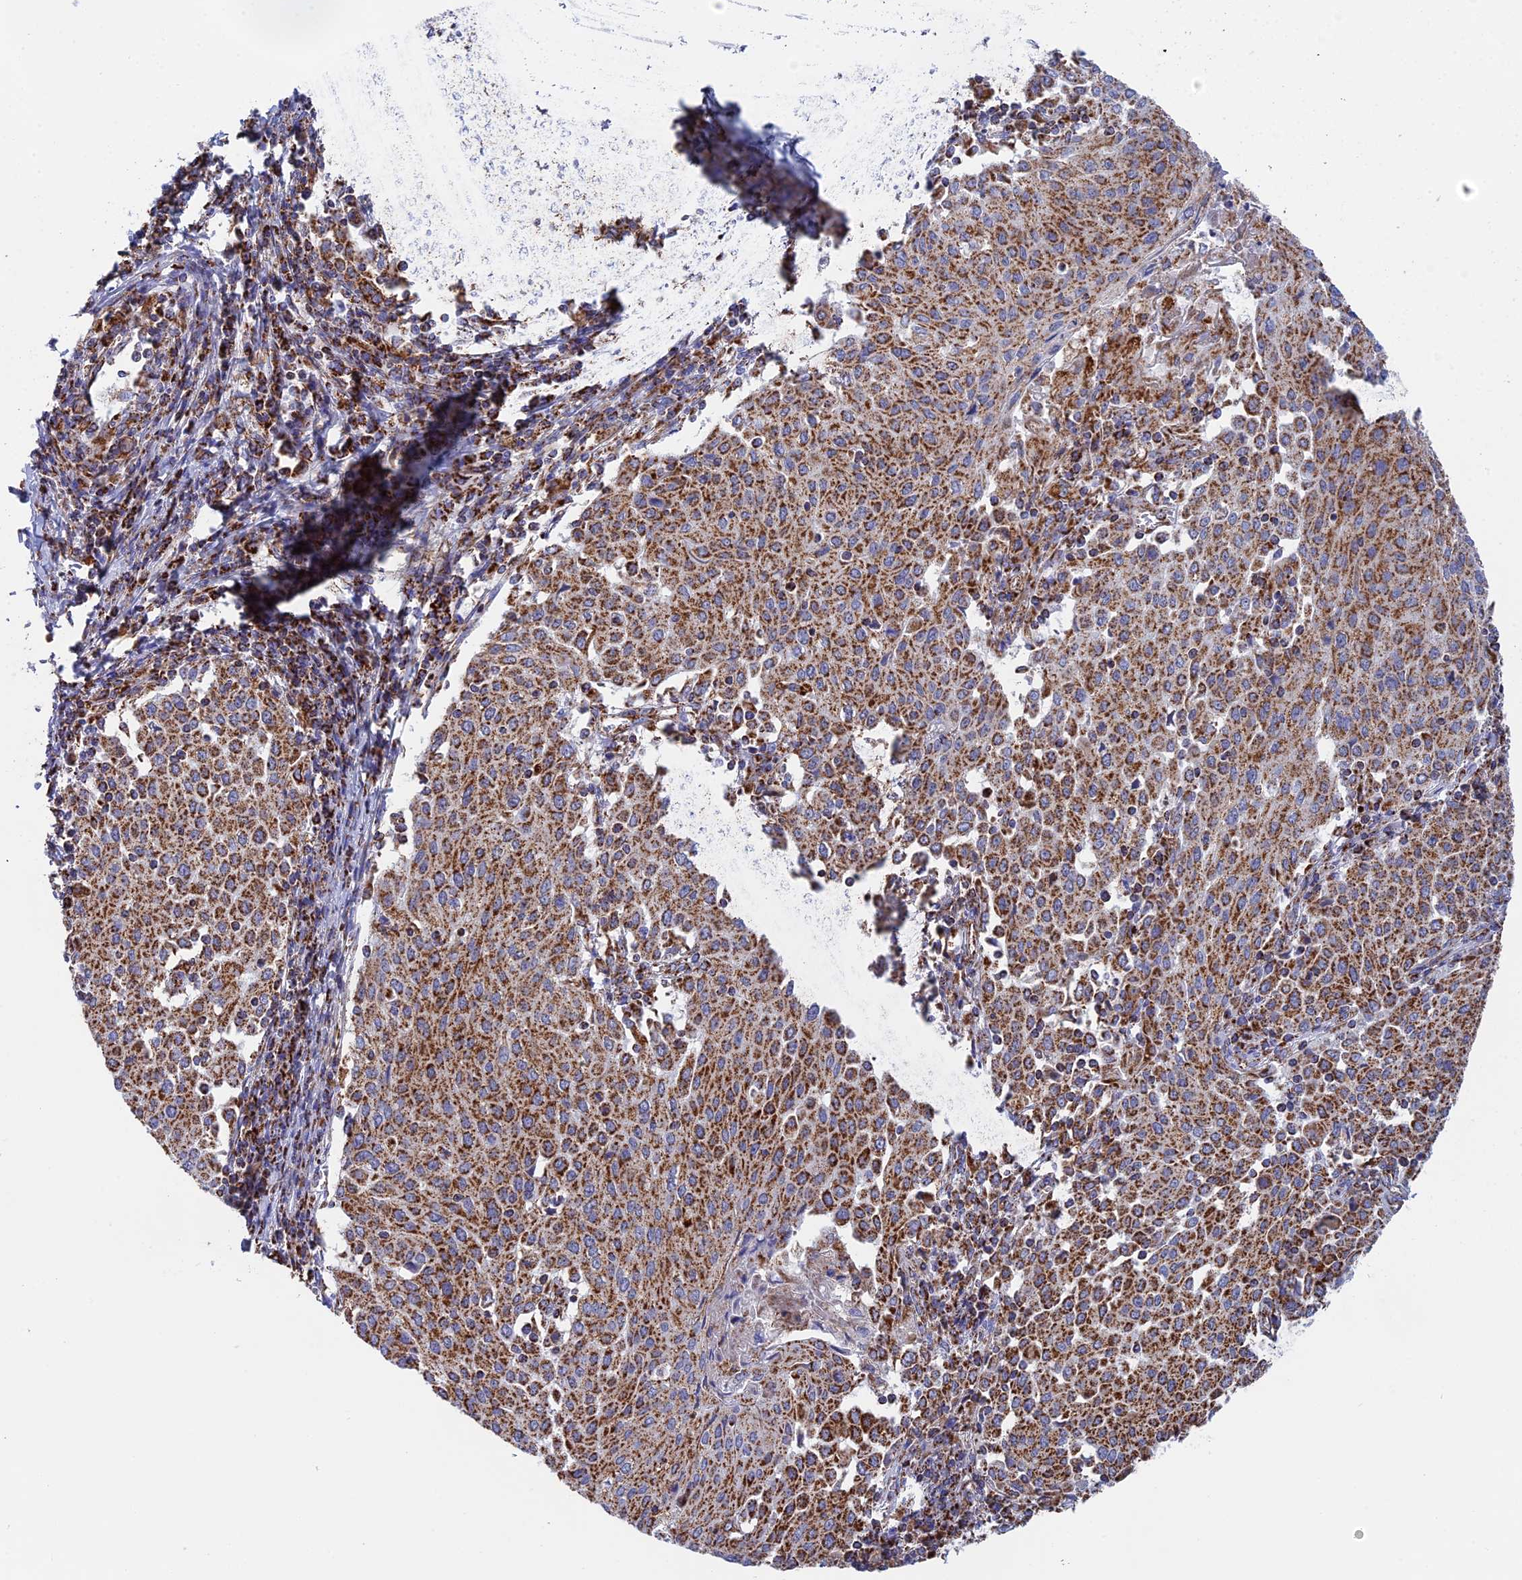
{"staining": {"intensity": "moderate", "quantity": ">75%", "location": "cytoplasmic/membranous"}, "tissue": "cervical cancer", "cell_type": "Tumor cells", "image_type": "cancer", "snomed": [{"axis": "morphology", "description": "Squamous cell carcinoma, NOS"}, {"axis": "topography", "description": "Cervix"}], "caption": "Cervical cancer stained for a protein (brown) shows moderate cytoplasmic/membranous positive positivity in approximately >75% of tumor cells.", "gene": "NDUFA5", "patient": {"sex": "female", "age": 46}}